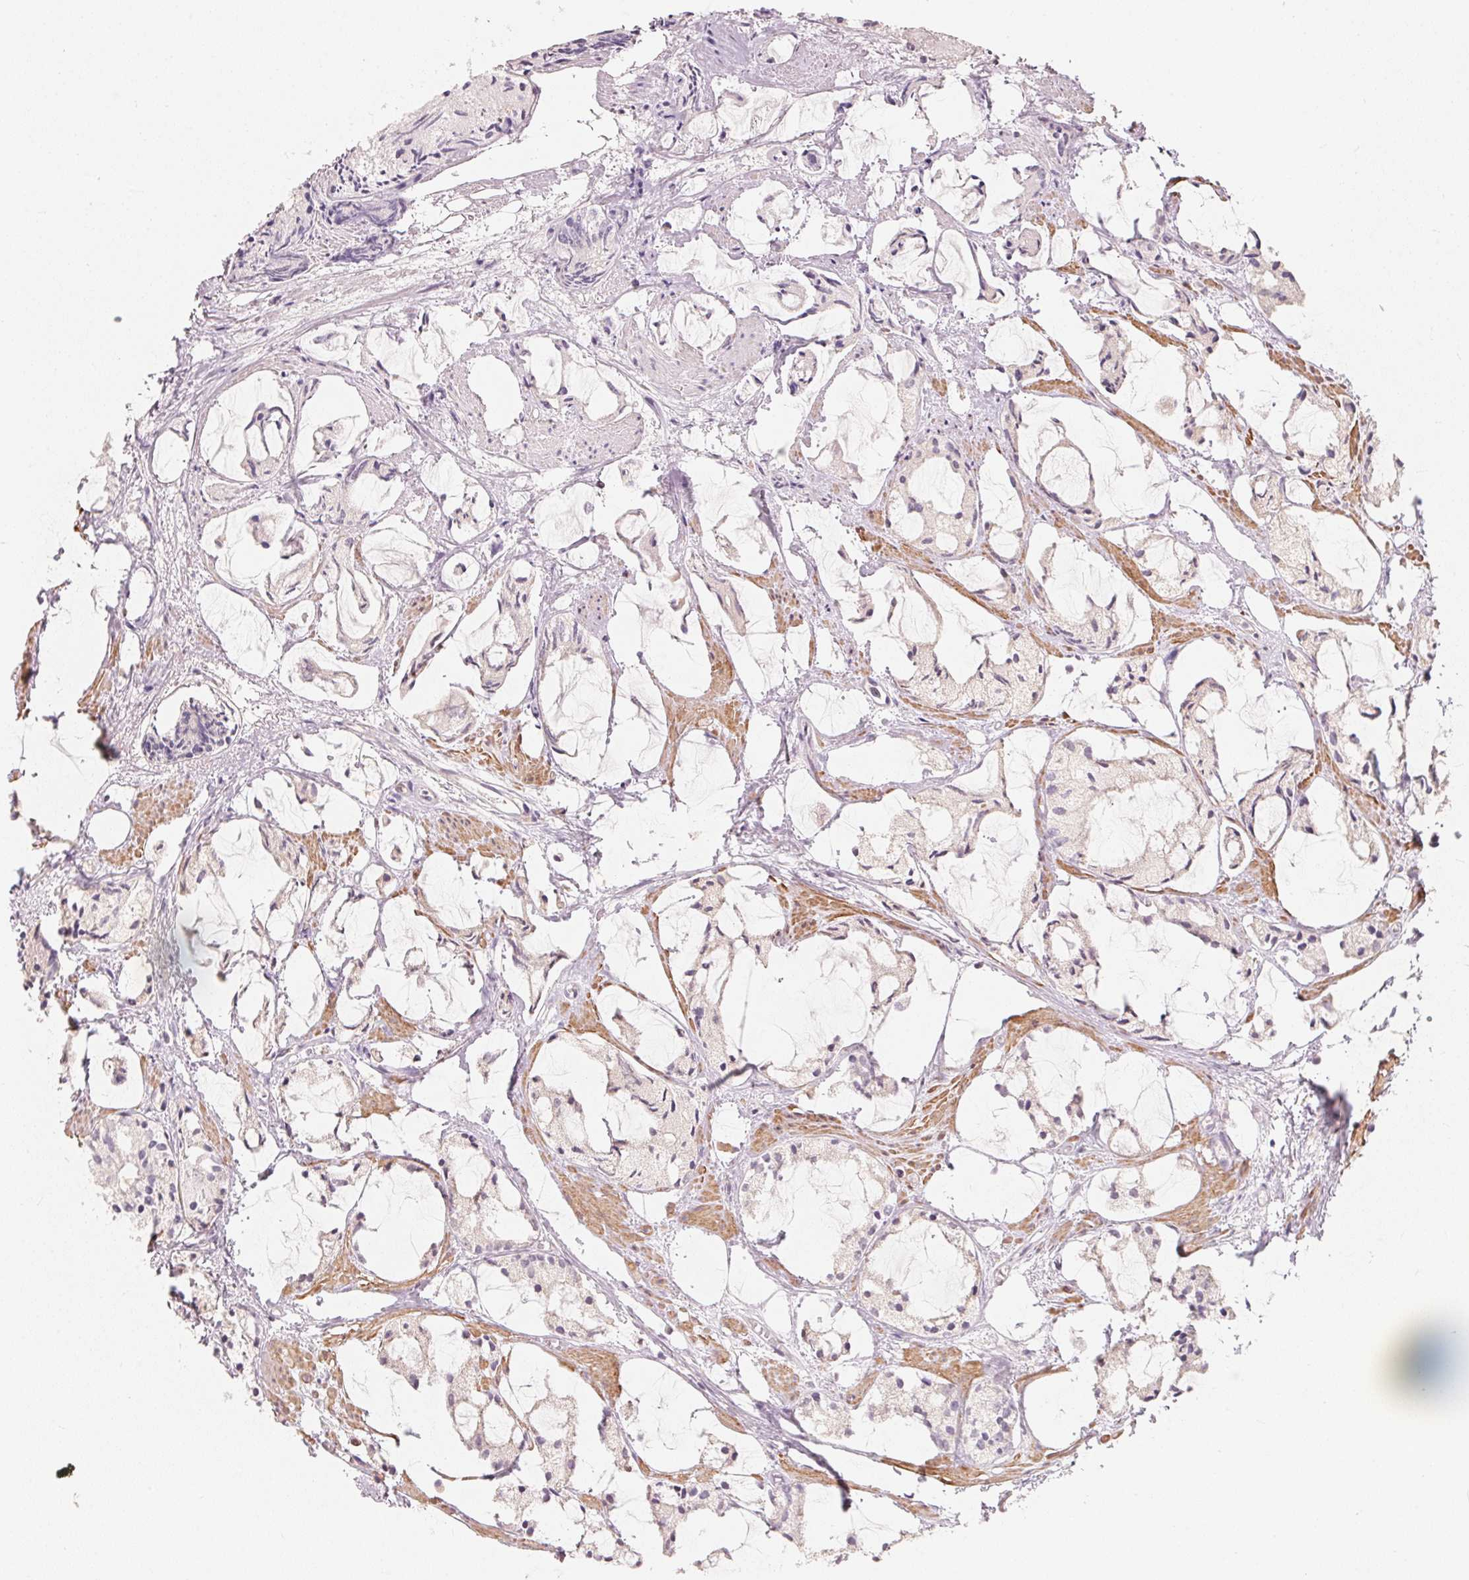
{"staining": {"intensity": "negative", "quantity": "none", "location": "none"}, "tissue": "prostate cancer", "cell_type": "Tumor cells", "image_type": "cancer", "snomed": [{"axis": "morphology", "description": "Adenocarcinoma, High grade"}, {"axis": "topography", "description": "Prostate"}], "caption": "Tumor cells are negative for brown protein staining in prostate high-grade adenocarcinoma. (DAB (3,3'-diaminobenzidine) immunohistochemistry, high magnification).", "gene": "TP53AIP1", "patient": {"sex": "male", "age": 85}}